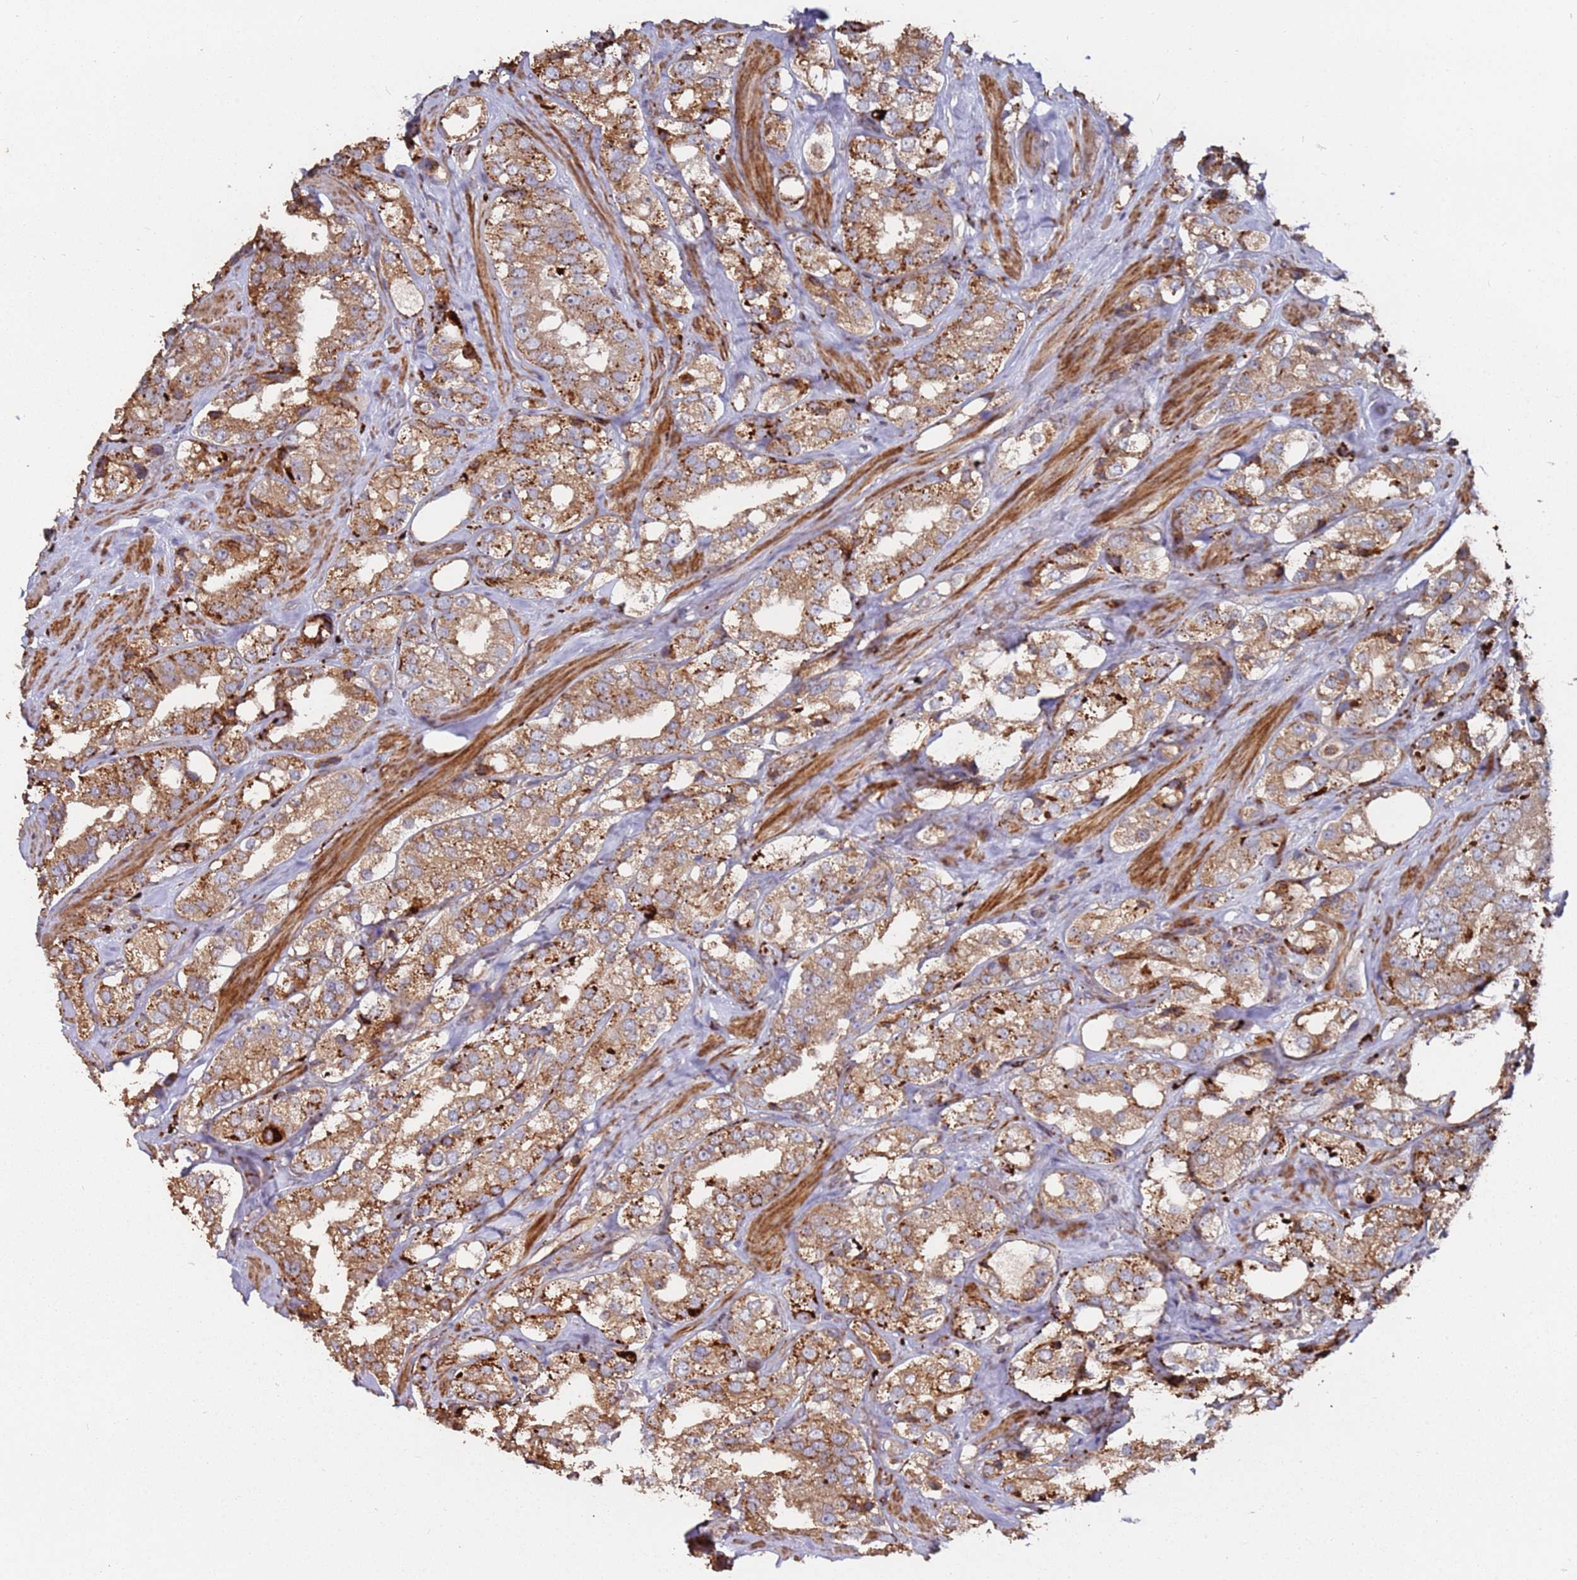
{"staining": {"intensity": "moderate", "quantity": ">75%", "location": "cytoplasmic/membranous"}, "tissue": "prostate cancer", "cell_type": "Tumor cells", "image_type": "cancer", "snomed": [{"axis": "morphology", "description": "Adenocarcinoma, NOS"}, {"axis": "topography", "description": "Prostate"}], "caption": "Tumor cells demonstrate moderate cytoplasmic/membranous positivity in approximately >75% of cells in prostate adenocarcinoma.", "gene": "LACC1", "patient": {"sex": "male", "age": 79}}